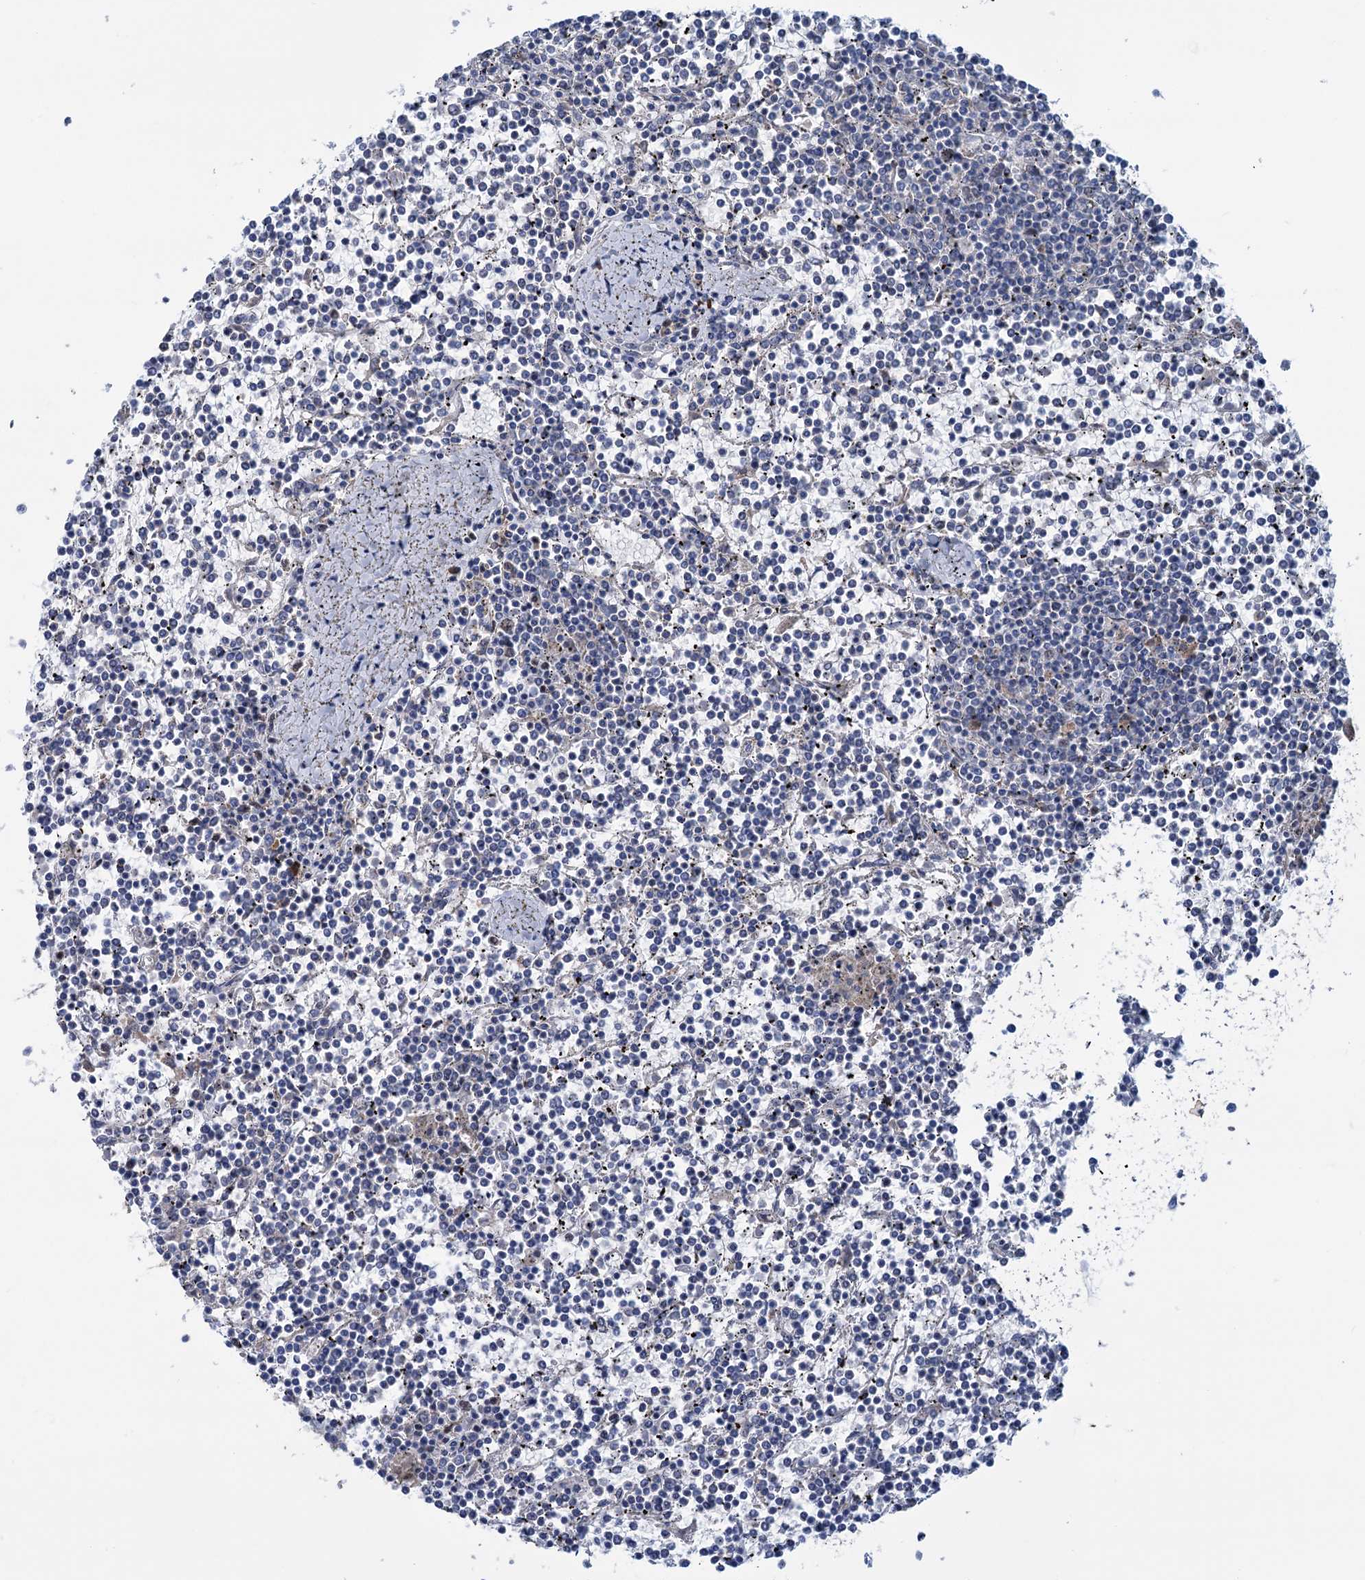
{"staining": {"intensity": "negative", "quantity": "none", "location": "none"}, "tissue": "lymphoma", "cell_type": "Tumor cells", "image_type": "cancer", "snomed": [{"axis": "morphology", "description": "Malignant lymphoma, non-Hodgkin's type, Low grade"}, {"axis": "topography", "description": "Spleen"}], "caption": "Immunohistochemistry of human lymphoma demonstrates no positivity in tumor cells. (DAB (3,3'-diaminobenzidine) IHC with hematoxylin counter stain).", "gene": "LPIN1", "patient": {"sex": "female", "age": 19}}